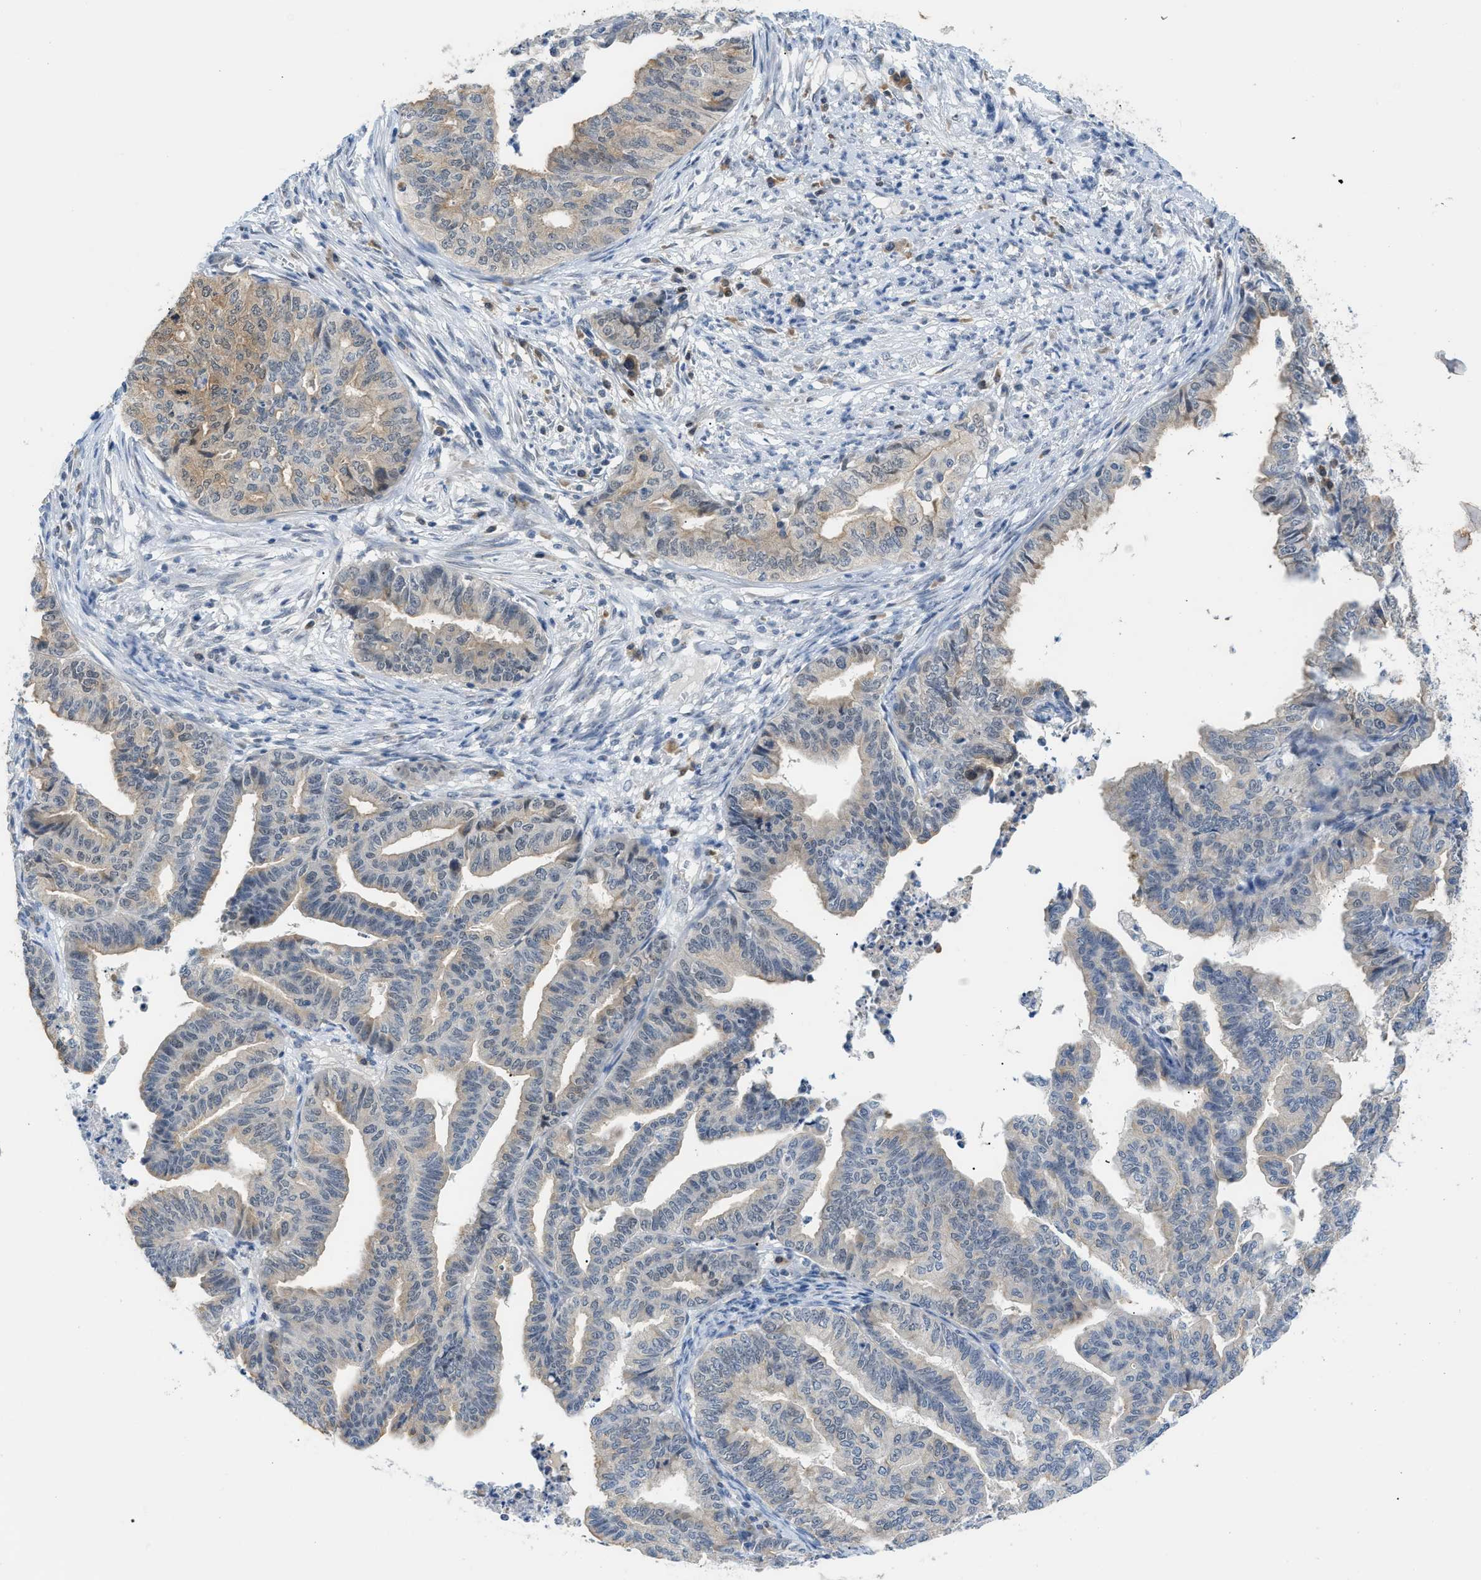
{"staining": {"intensity": "weak", "quantity": "25%-75%", "location": "cytoplasmic/membranous"}, "tissue": "endometrial cancer", "cell_type": "Tumor cells", "image_type": "cancer", "snomed": [{"axis": "morphology", "description": "Adenocarcinoma, NOS"}, {"axis": "topography", "description": "Endometrium"}], "caption": "Immunohistochemistry (IHC) of endometrial cancer (adenocarcinoma) demonstrates low levels of weak cytoplasmic/membranous staining in about 25%-75% of tumor cells.", "gene": "PSAT1", "patient": {"sex": "female", "age": 79}}